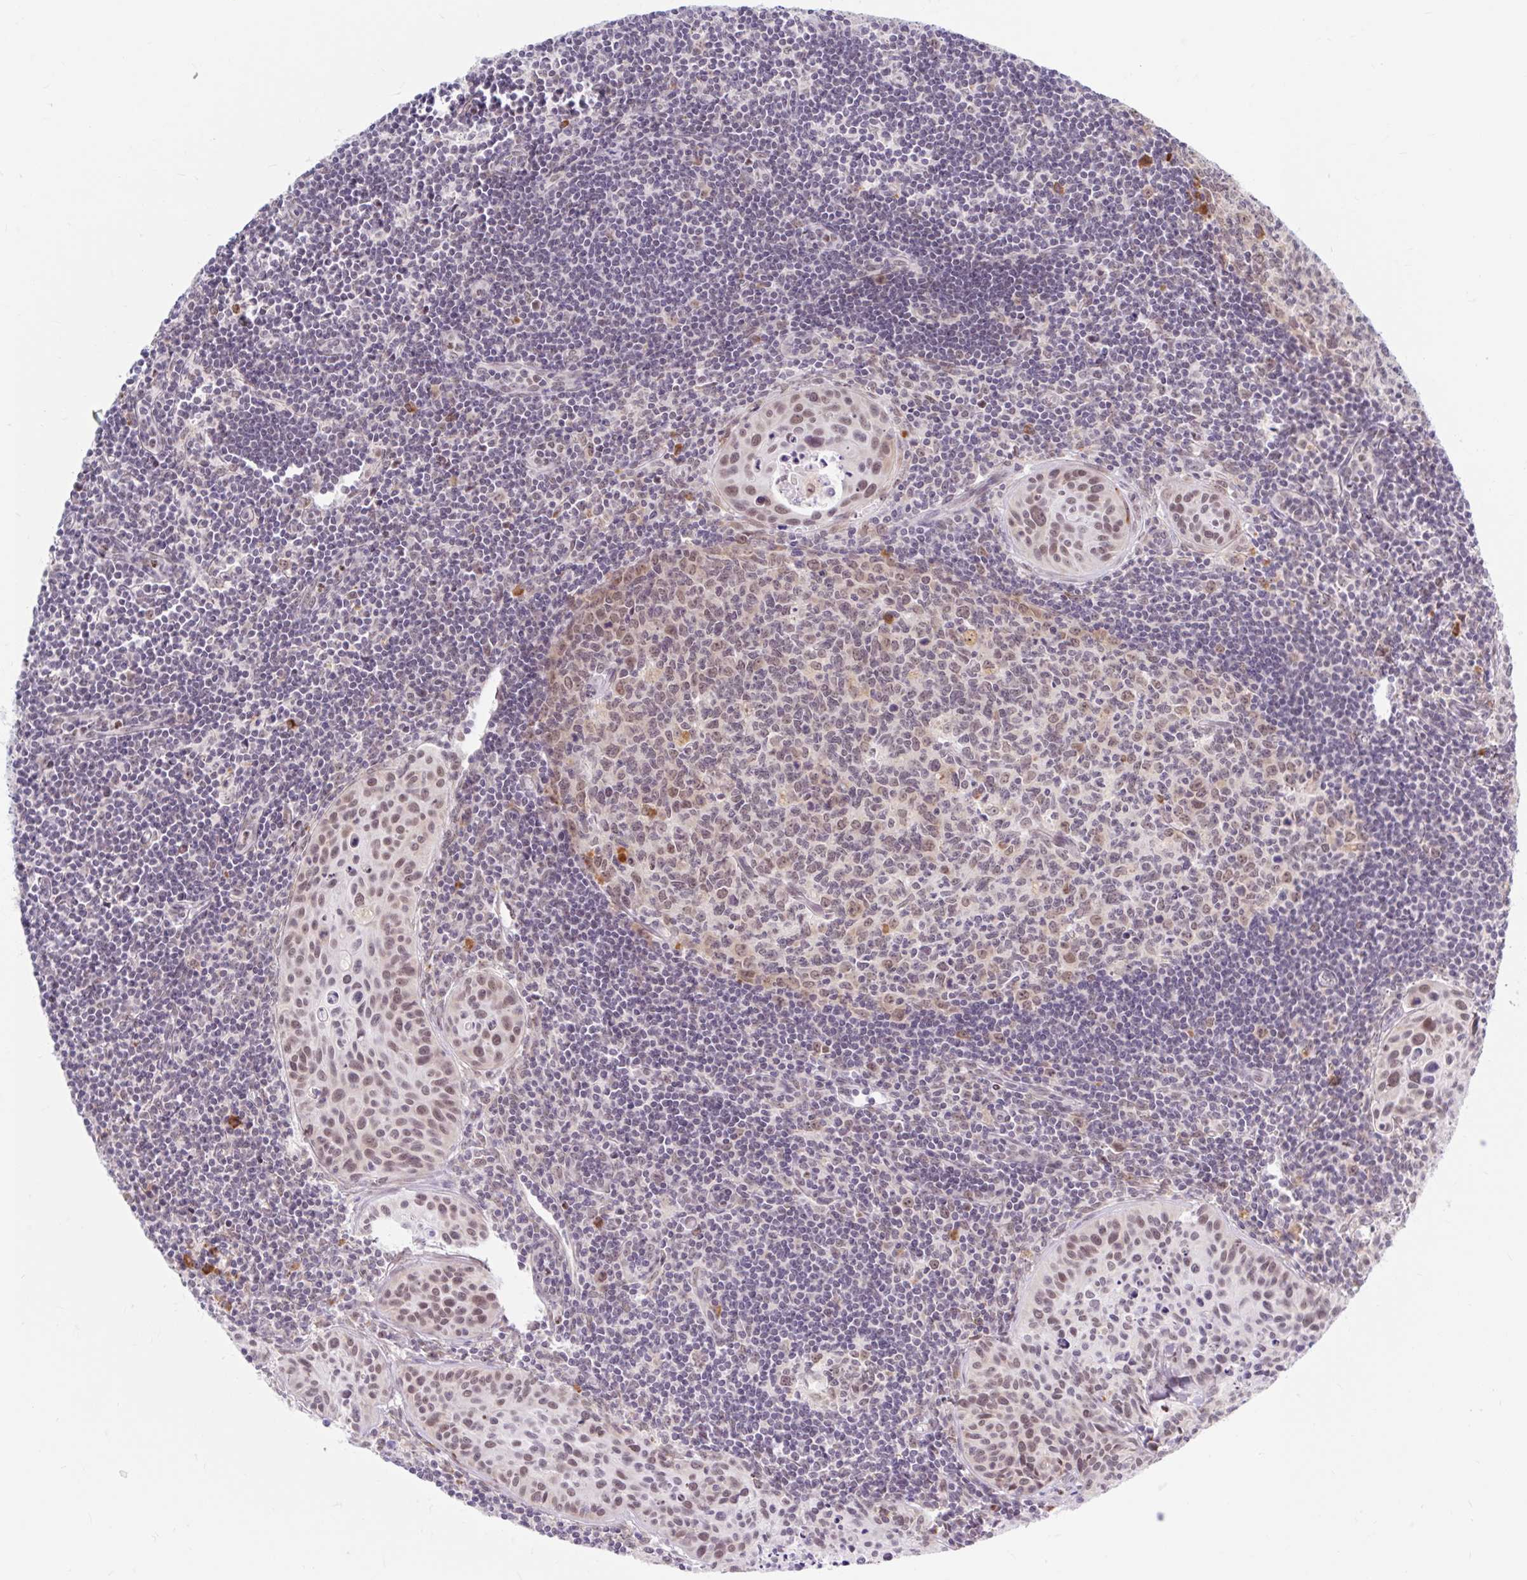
{"staining": {"intensity": "moderate", "quantity": "25%-75%", "location": "cytoplasmic/membranous"}, "tissue": "lymph node", "cell_type": "Germinal center cells", "image_type": "normal", "snomed": [{"axis": "morphology", "description": "Normal tissue, NOS"}, {"axis": "topography", "description": "Lymph node"}], "caption": "Lymph node stained for a protein (brown) reveals moderate cytoplasmic/membranous positive positivity in about 25%-75% of germinal center cells.", "gene": "SRSF10", "patient": {"sex": "female", "age": 29}}